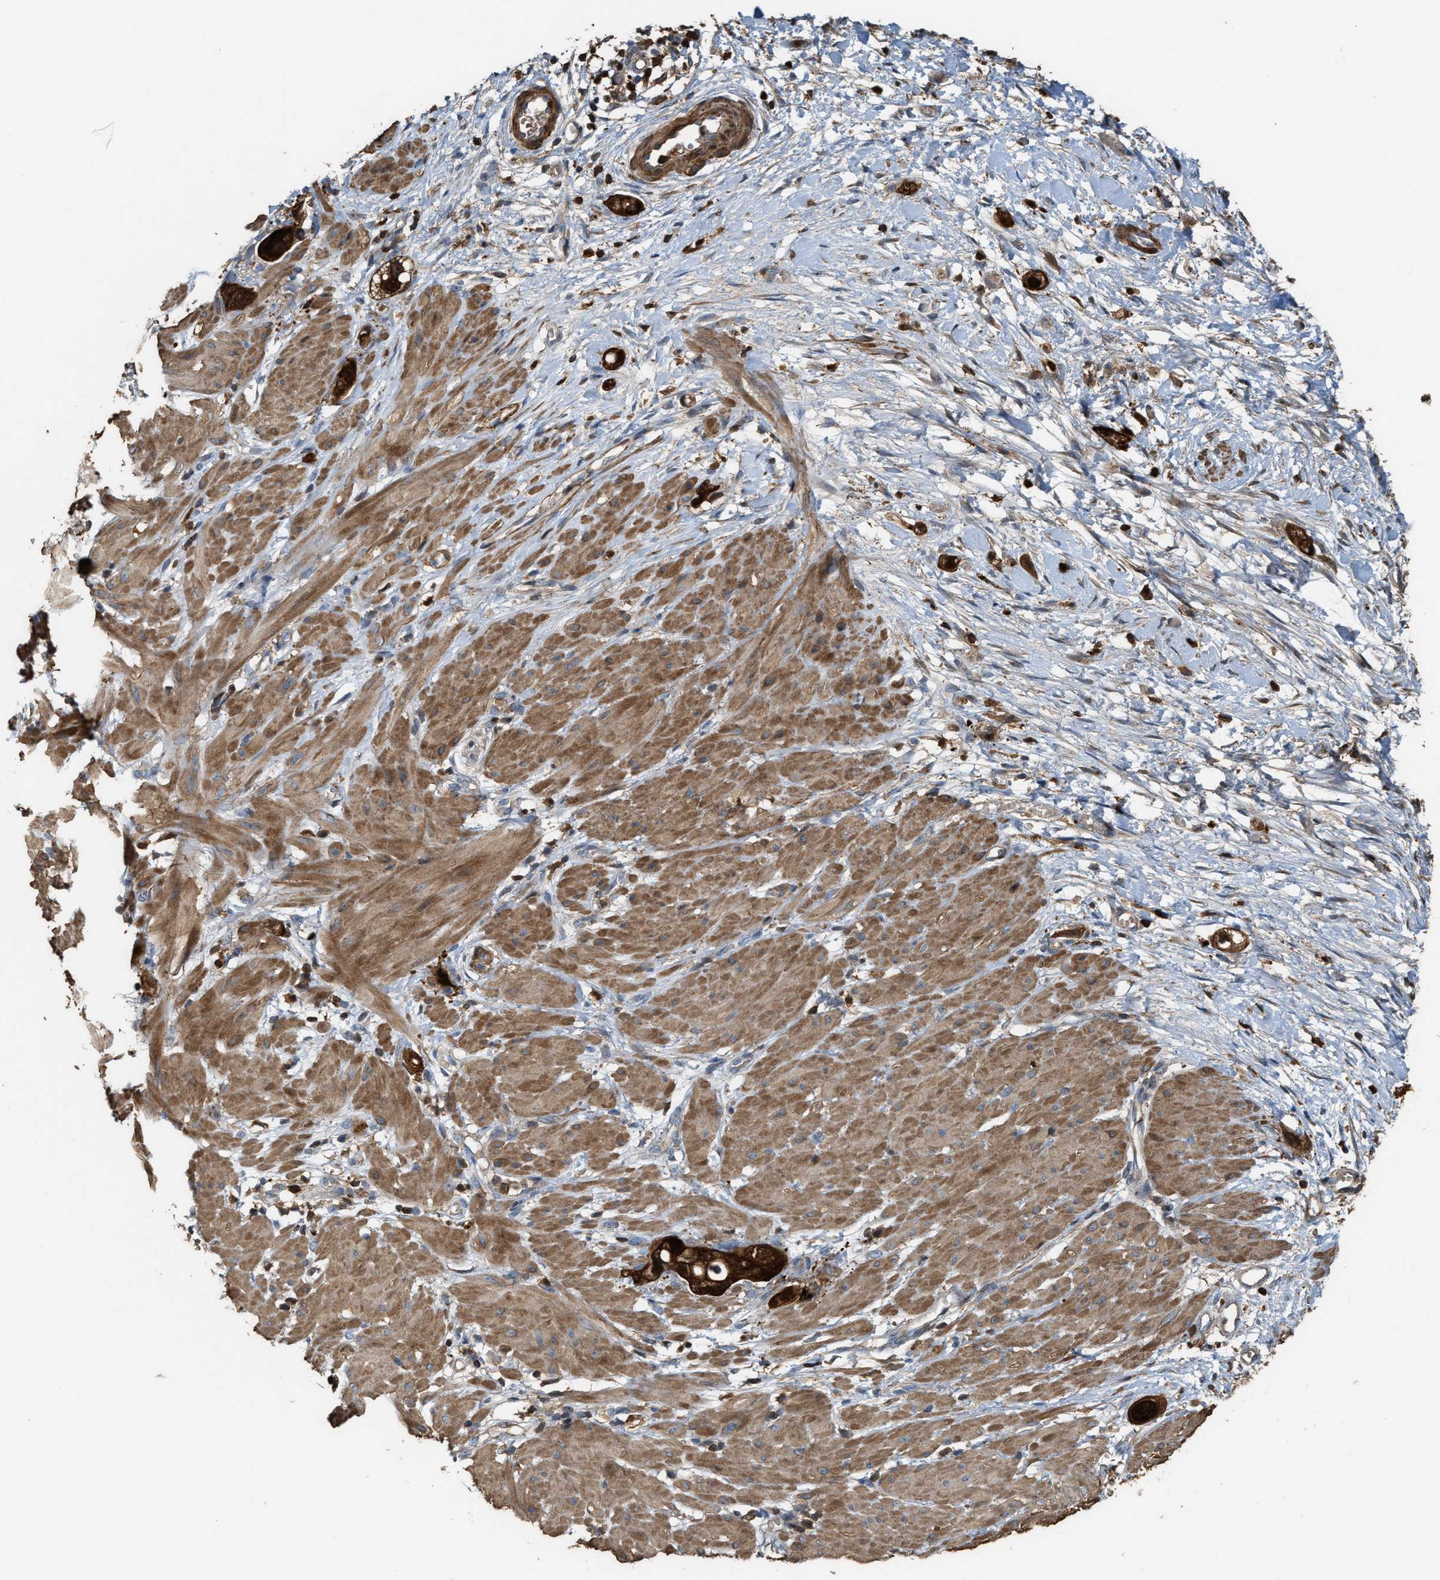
{"staining": {"intensity": "strong", "quantity": ">75%", "location": "cytoplasmic/membranous"}, "tissue": "stomach cancer", "cell_type": "Tumor cells", "image_type": "cancer", "snomed": [{"axis": "morphology", "description": "Adenocarcinoma, NOS"}, {"axis": "topography", "description": "Stomach"}, {"axis": "topography", "description": "Stomach, lower"}], "caption": "Immunohistochemistry micrograph of neoplastic tissue: human adenocarcinoma (stomach) stained using immunohistochemistry (IHC) displays high levels of strong protein expression localized specifically in the cytoplasmic/membranous of tumor cells, appearing as a cytoplasmic/membranous brown color.", "gene": "SERPINB5", "patient": {"sex": "female", "age": 48}}